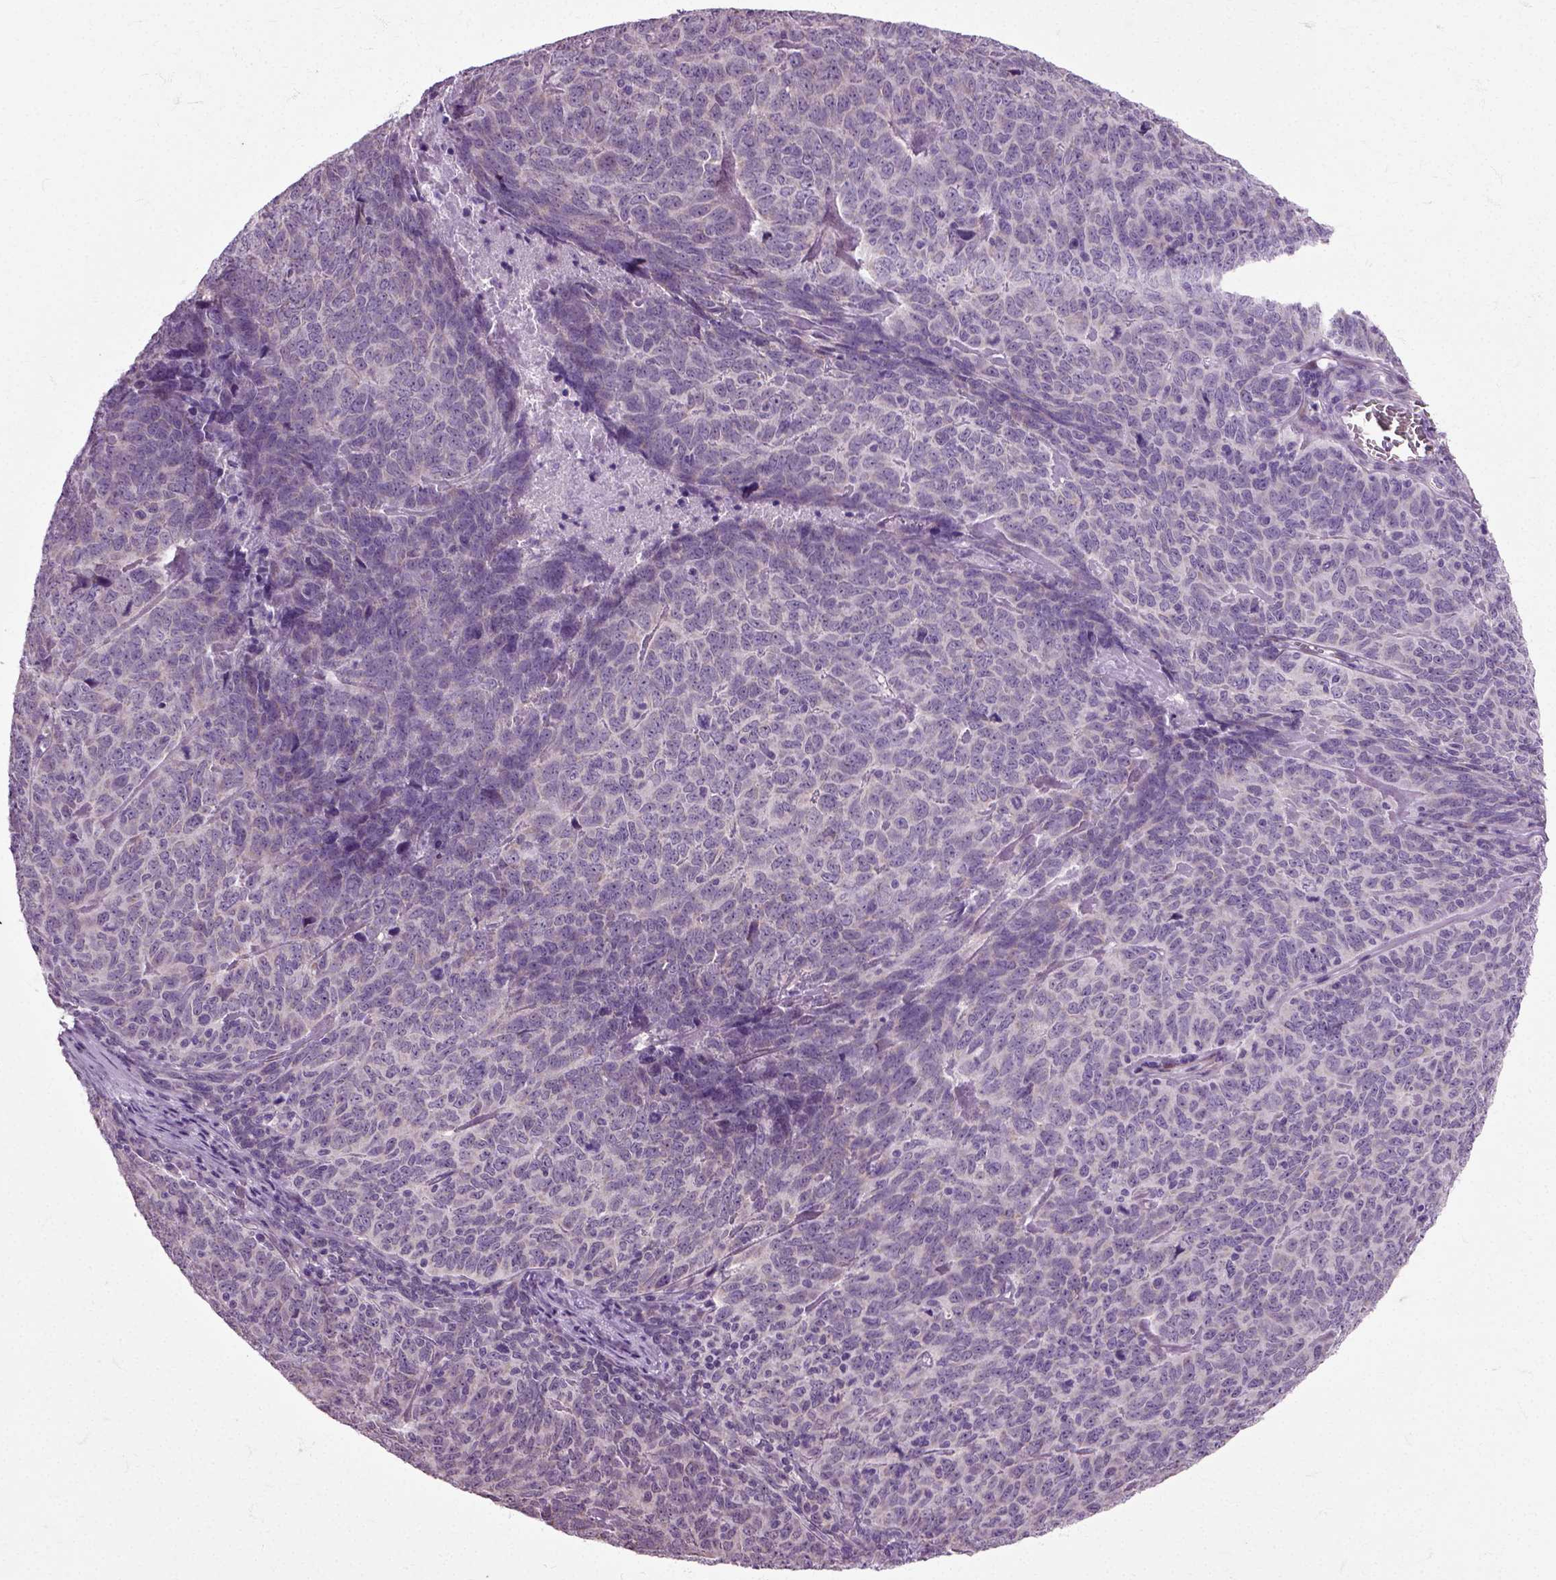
{"staining": {"intensity": "negative", "quantity": "none", "location": "none"}, "tissue": "skin cancer", "cell_type": "Tumor cells", "image_type": "cancer", "snomed": [{"axis": "morphology", "description": "Squamous cell carcinoma, NOS"}, {"axis": "topography", "description": "Skin"}, {"axis": "topography", "description": "Anal"}], "caption": "High magnification brightfield microscopy of skin squamous cell carcinoma stained with DAB (3,3'-diaminobenzidine) (brown) and counterstained with hematoxylin (blue): tumor cells show no significant staining.", "gene": "HSPA2", "patient": {"sex": "female", "age": 51}}